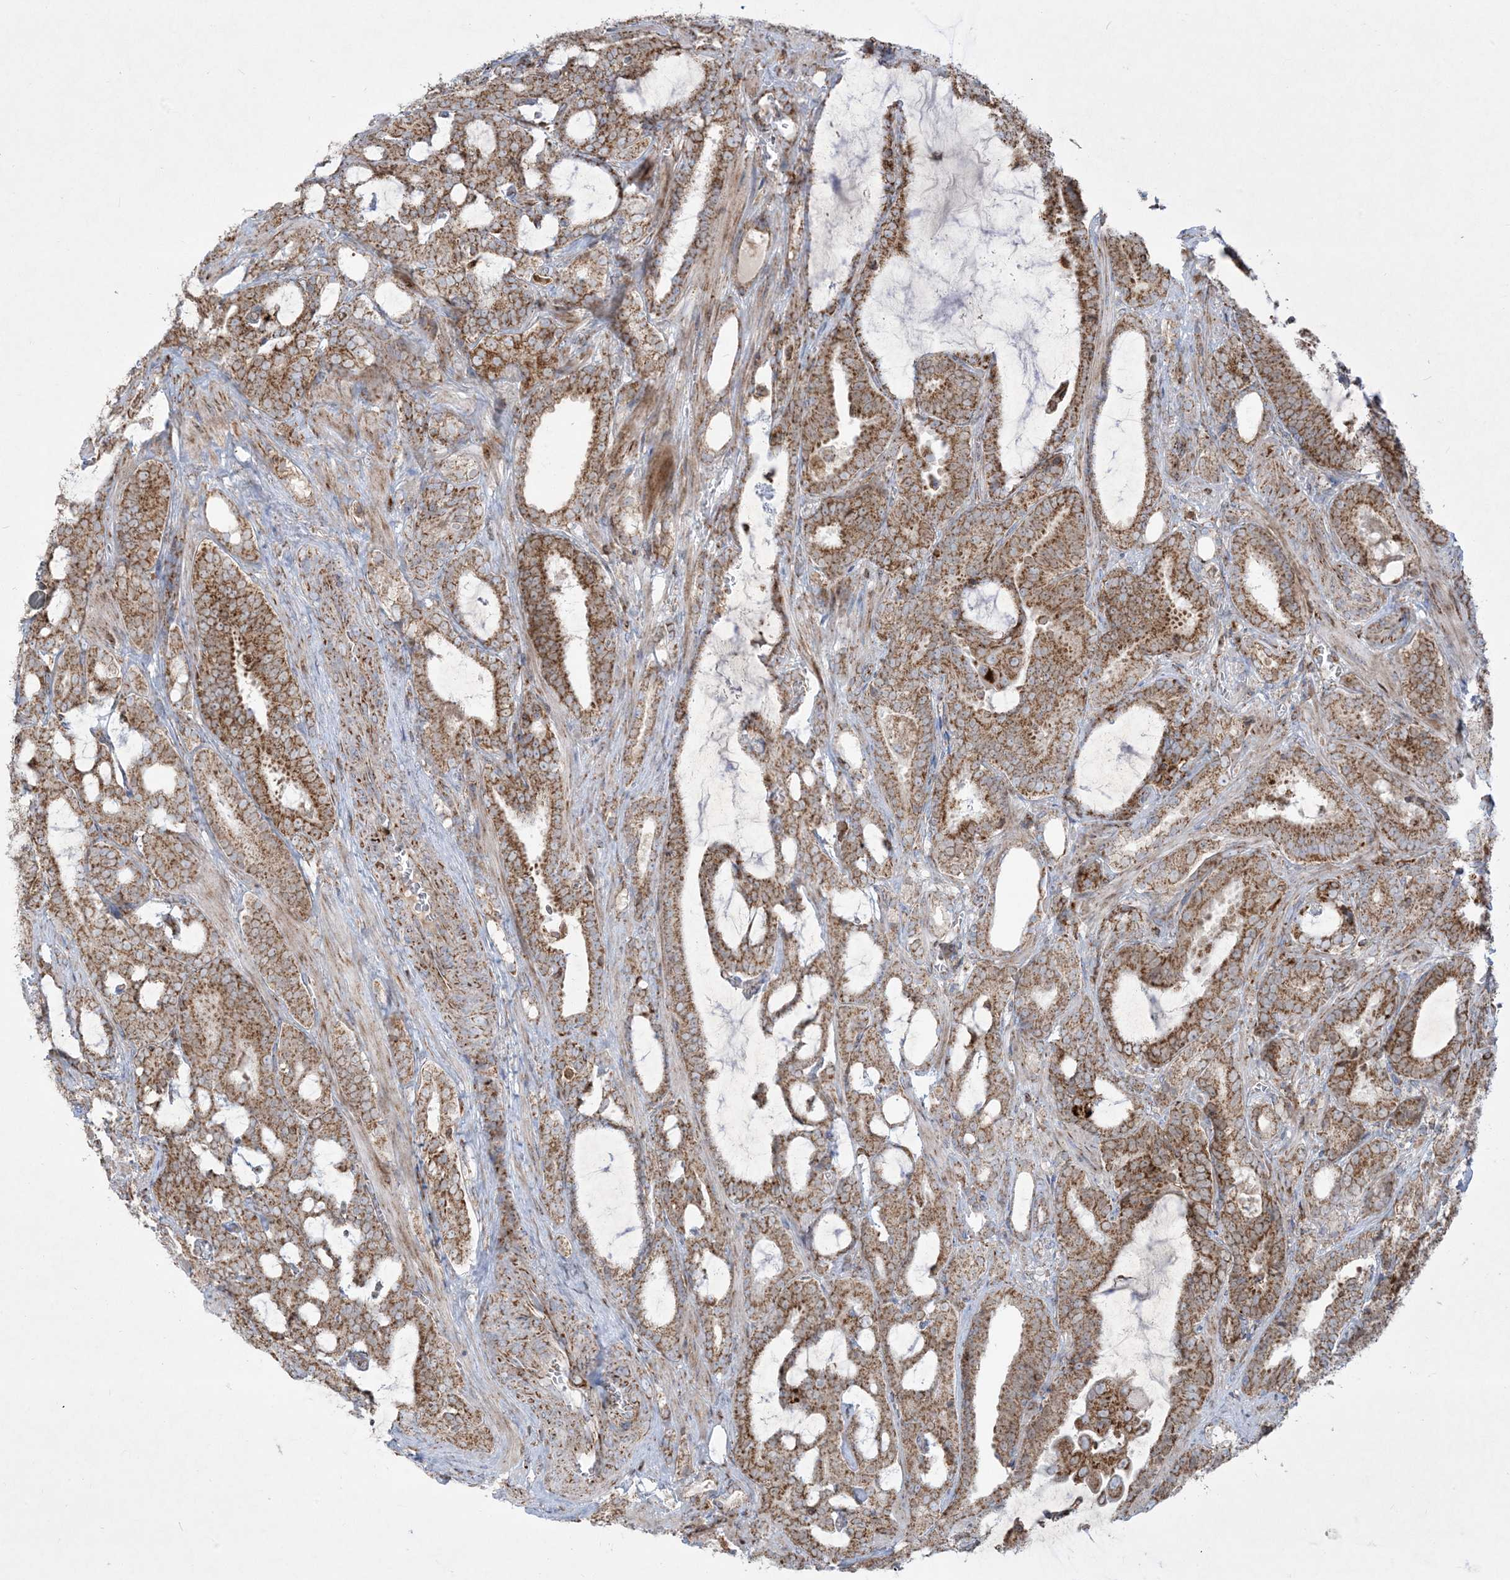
{"staining": {"intensity": "moderate", "quantity": ">75%", "location": "cytoplasmic/membranous"}, "tissue": "prostate cancer", "cell_type": "Tumor cells", "image_type": "cancer", "snomed": [{"axis": "morphology", "description": "Adenocarcinoma, High grade"}, {"axis": "topography", "description": "Prostate and seminal vesicle, NOS"}], "caption": "DAB immunohistochemical staining of prostate cancer (adenocarcinoma (high-grade)) displays moderate cytoplasmic/membranous protein expression in approximately >75% of tumor cells. Nuclei are stained in blue.", "gene": "BEND4", "patient": {"sex": "male", "age": 67}}